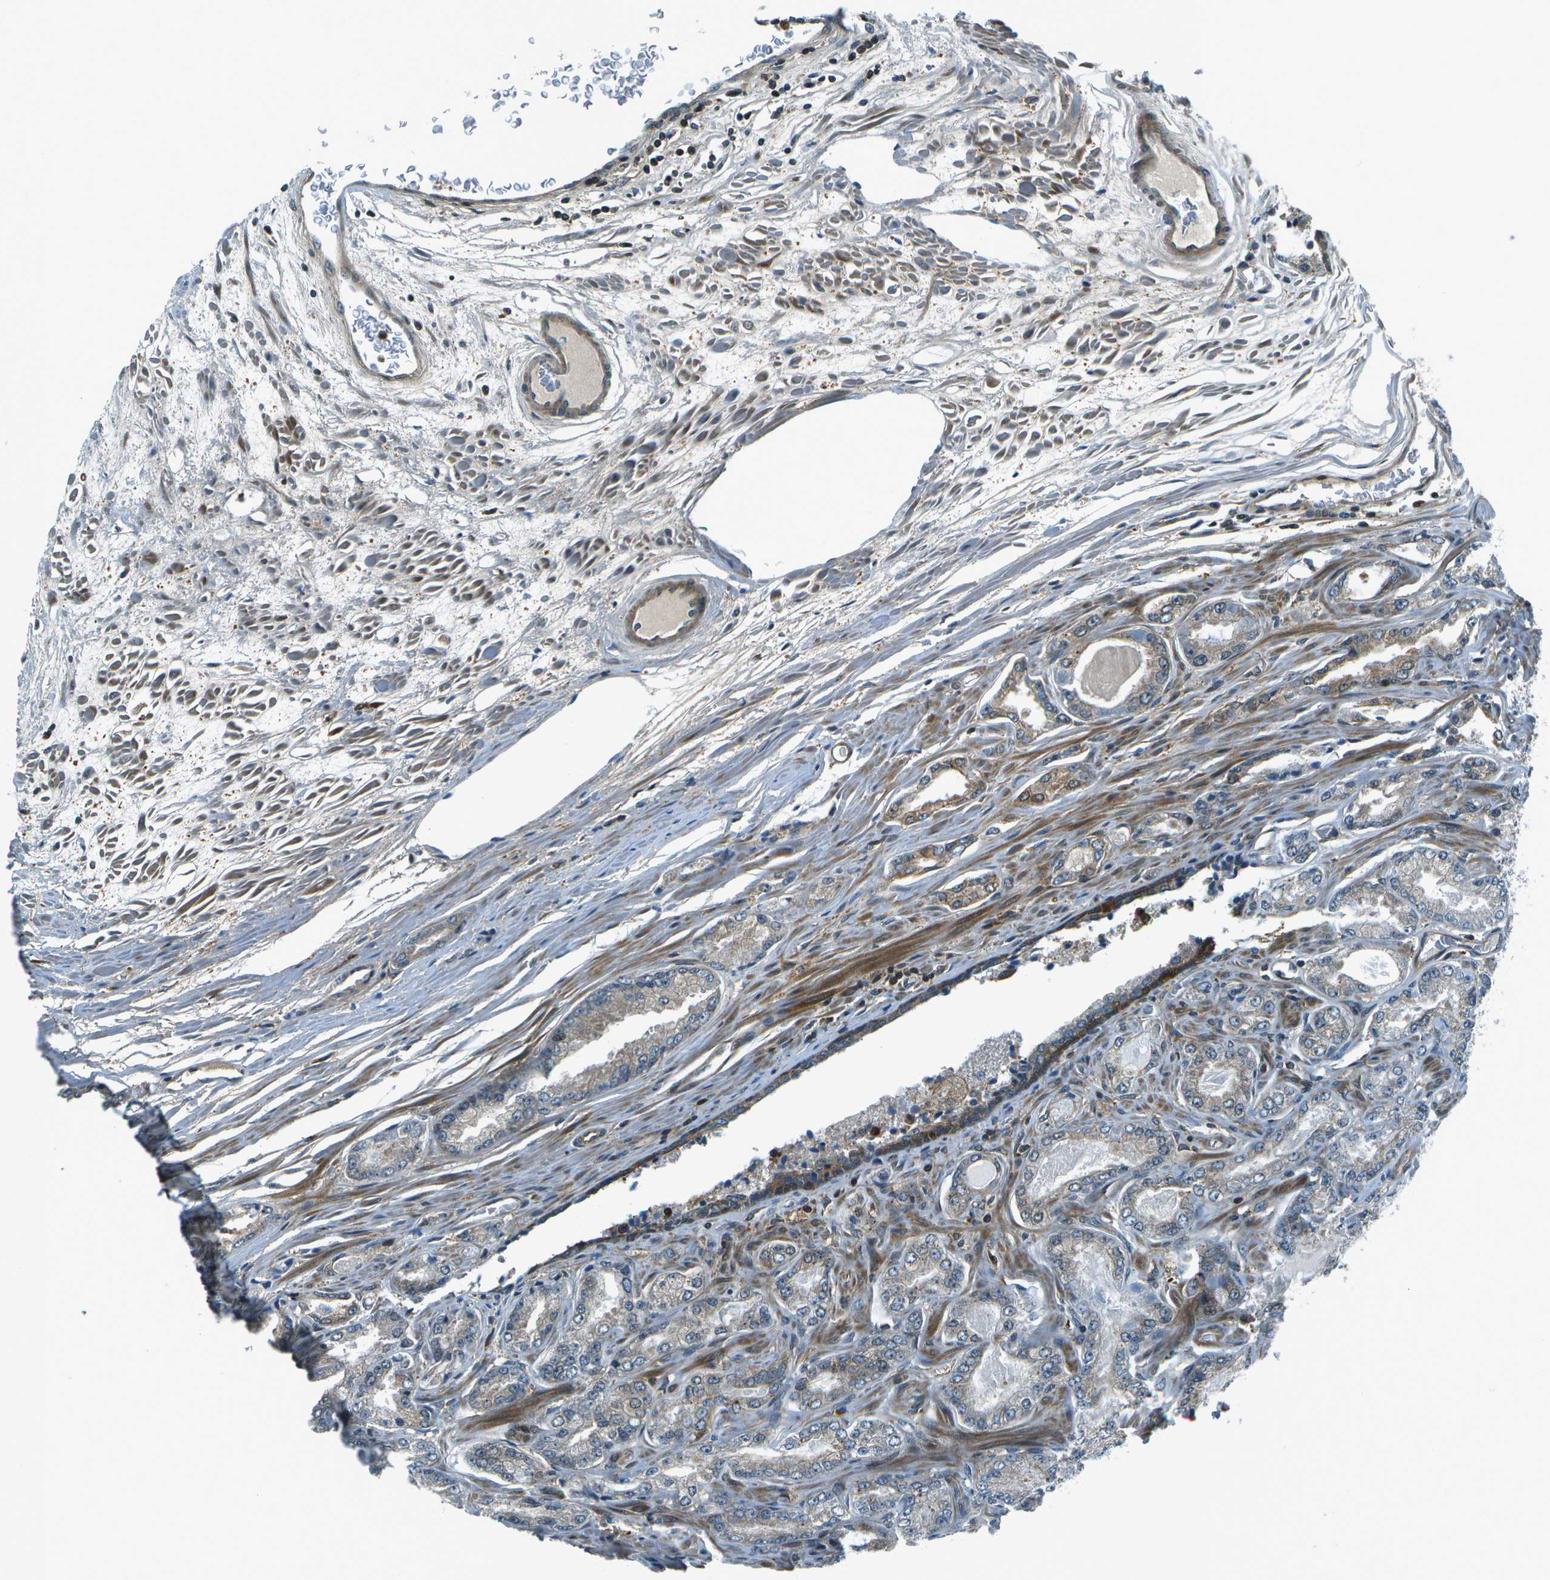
{"staining": {"intensity": "weak", "quantity": "<25%", "location": "cytoplasmic/membranous"}, "tissue": "prostate cancer", "cell_type": "Tumor cells", "image_type": "cancer", "snomed": [{"axis": "morphology", "description": "Adenocarcinoma, High grade"}, {"axis": "topography", "description": "Prostate"}], "caption": "DAB immunohistochemical staining of prostate cancer (high-grade adenocarcinoma) shows no significant expression in tumor cells.", "gene": "TMEM19", "patient": {"sex": "male", "age": 65}}